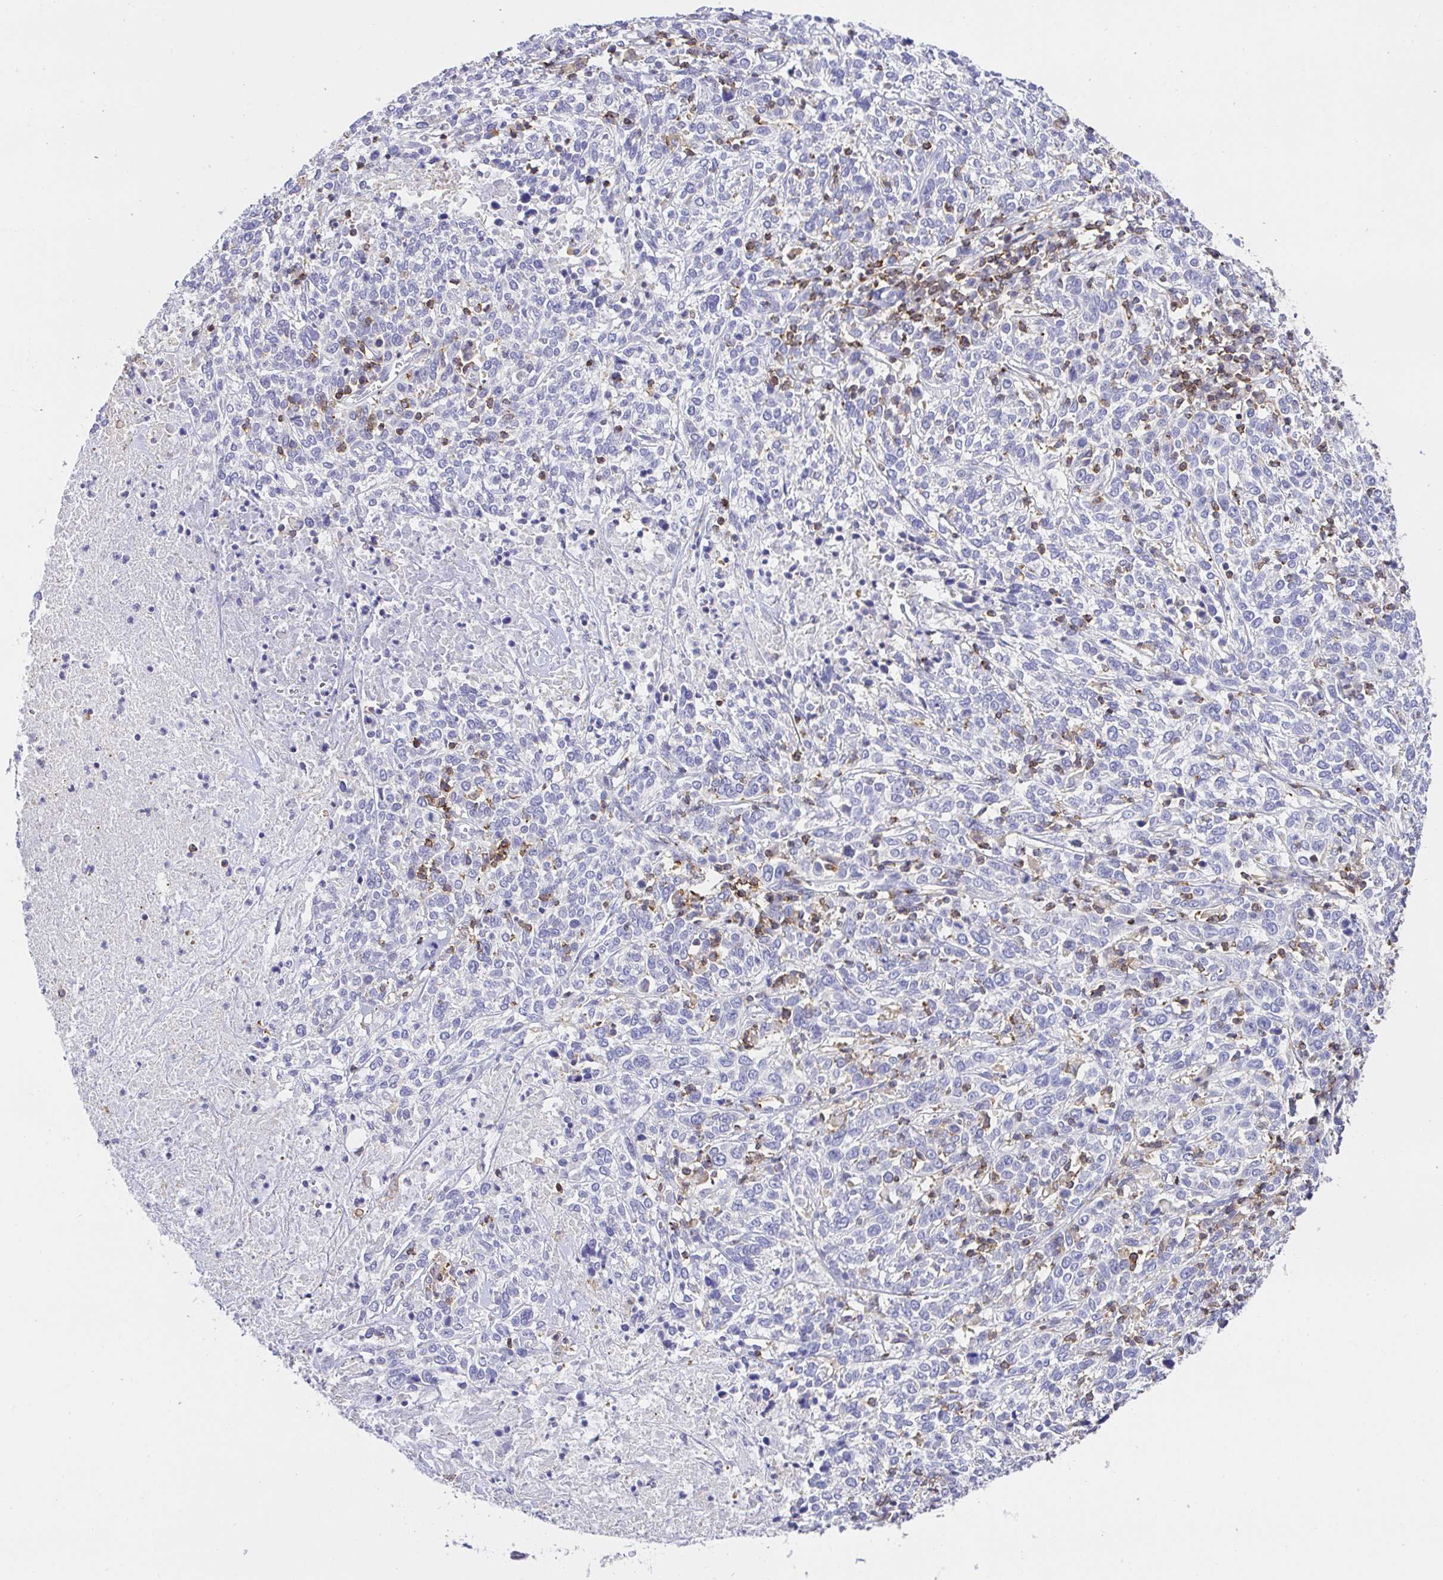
{"staining": {"intensity": "negative", "quantity": "none", "location": "none"}, "tissue": "cervical cancer", "cell_type": "Tumor cells", "image_type": "cancer", "snomed": [{"axis": "morphology", "description": "Squamous cell carcinoma, NOS"}, {"axis": "topography", "description": "Cervix"}], "caption": "A histopathology image of cervical squamous cell carcinoma stained for a protein demonstrates no brown staining in tumor cells.", "gene": "SKAP1", "patient": {"sex": "female", "age": 46}}